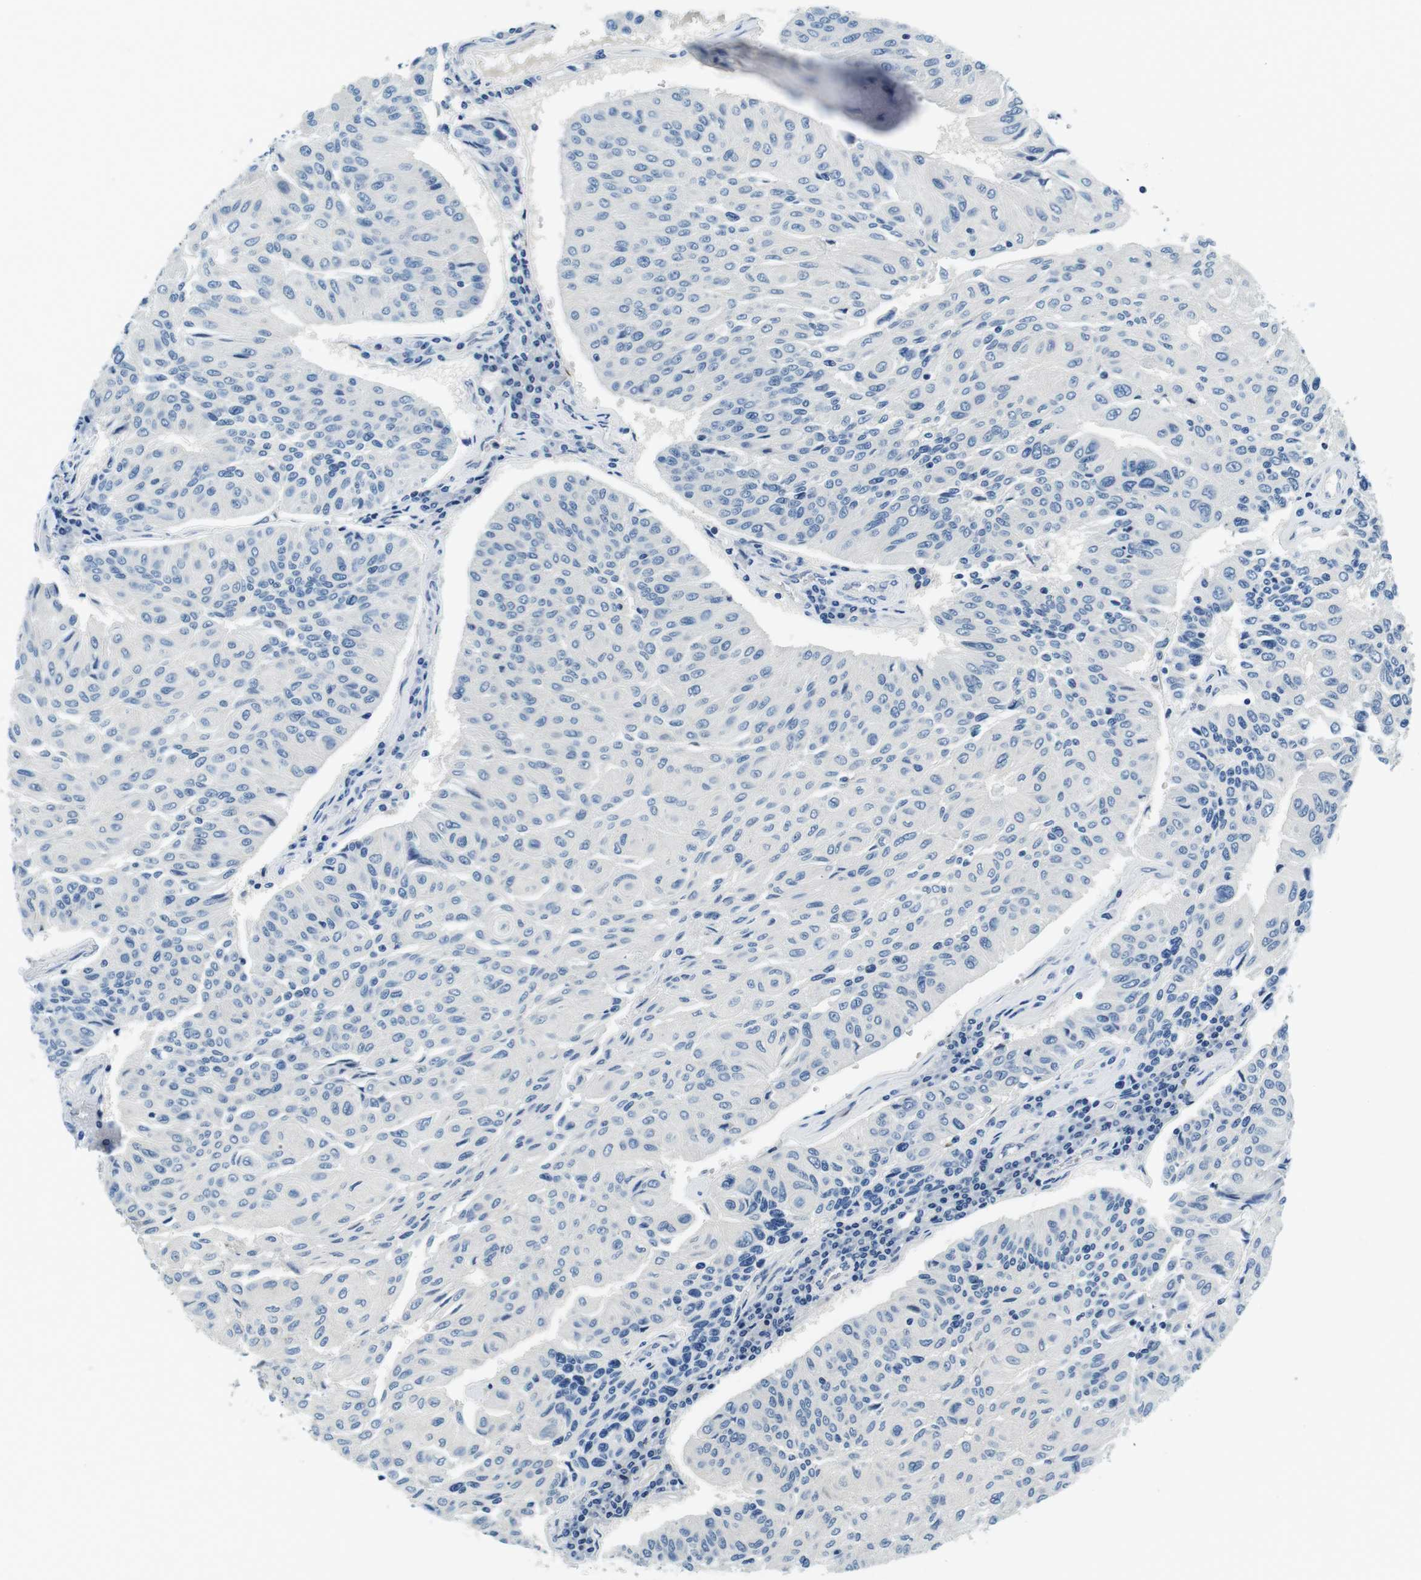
{"staining": {"intensity": "negative", "quantity": "none", "location": "none"}, "tissue": "urothelial cancer", "cell_type": "Tumor cells", "image_type": "cancer", "snomed": [{"axis": "morphology", "description": "Urothelial carcinoma, High grade"}, {"axis": "topography", "description": "Urinary bladder"}], "caption": "Tumor cells are negative for protein expression in human urothelial cancer.", "gene": "KCNJ5", "patient": {"sex": "male", "age": 66}}